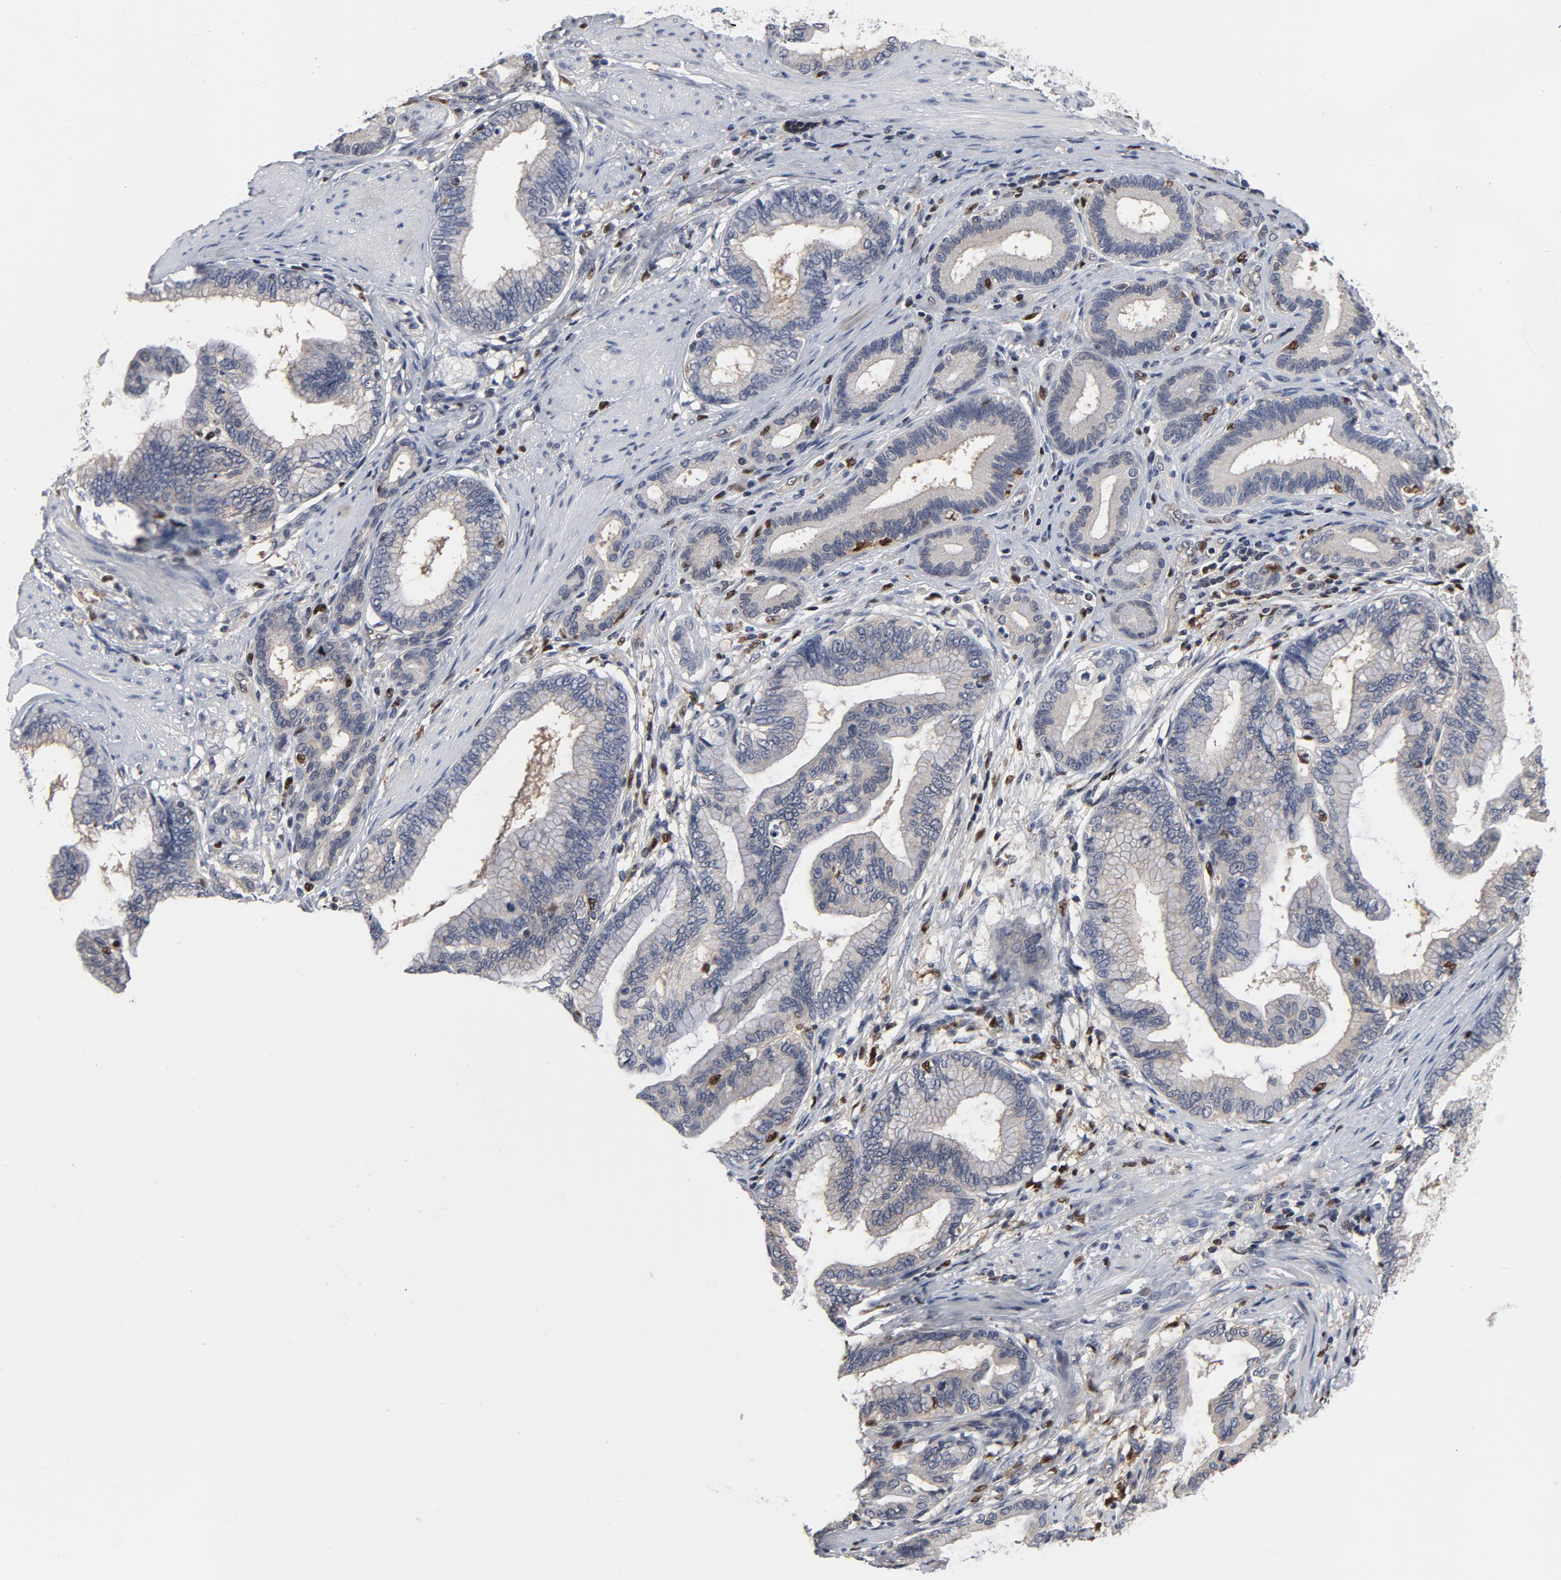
{"staining": {"intensity": "weak", "quantity": "<25%", "location": "cytoplasmic/membranous"}, "tissue": "pancreatic cancer", "cell_type": "Tumor cells", "image_type": "cancer", "snomed": [{"axis": "morphology", "description": "Adenocarcinoma, NOS"}, {"axis": "topography", "description": "Pancreas"}], "caption": "The IHC histopathology image has no significant positivity in tumor cells of pancreatic adenocarcinoma tissue. (DAB IHC, high magnification).", "gene": "NFKB1", "patient": {"sex": "female", "age": 64}}